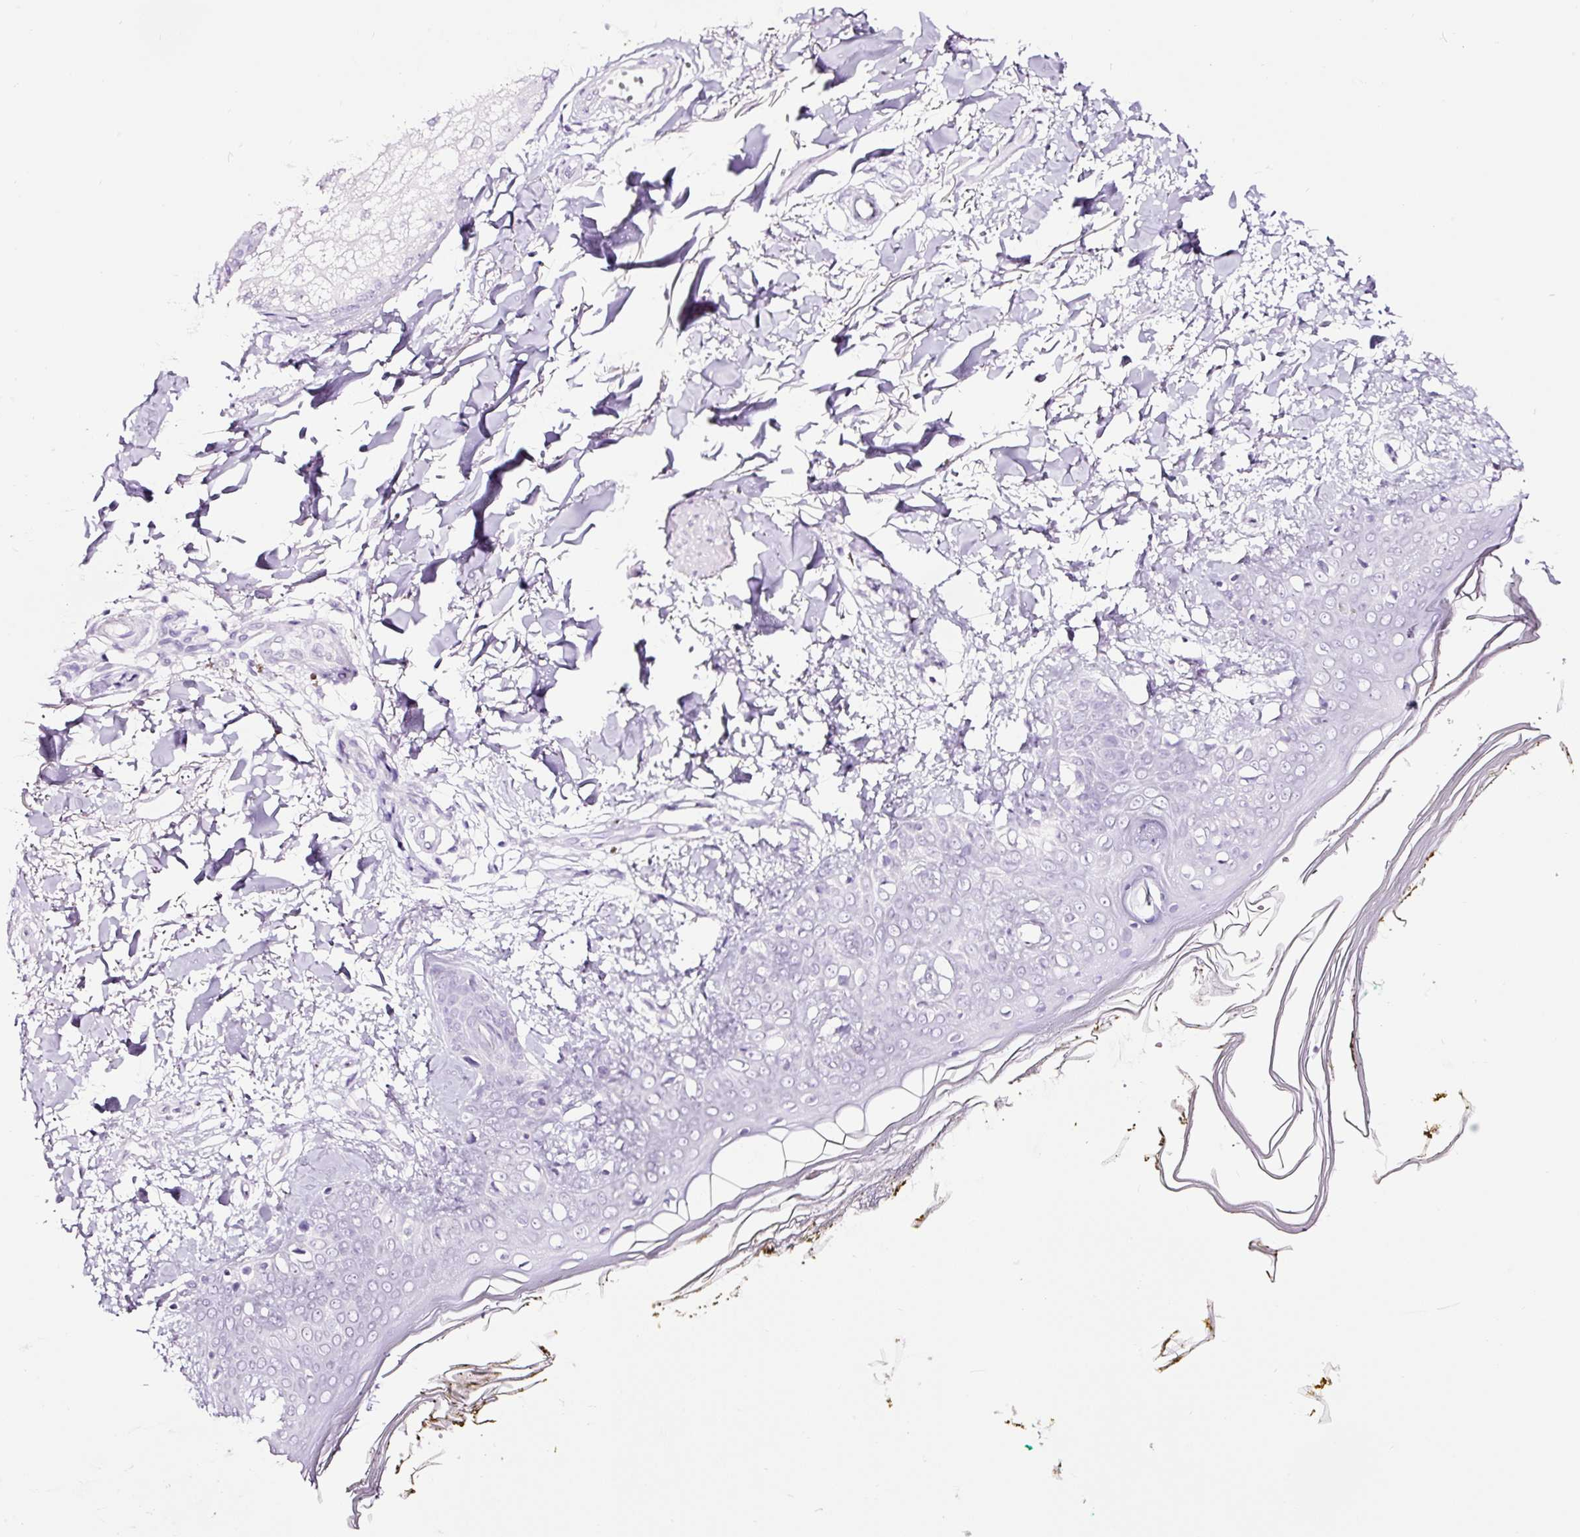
{"staining": {"intensity": "negative", "quantity": "none", "location": "none"}, "tissue": "skin", "cell_type": "Fibroblasts", "image_type": "normal", "snomed": [{"axis": "morphology", "description": "Normal tissue, NOS"}, {"axis": "topography", "description": "Skin"}], "caption": "This is an IHC image of unremarkable human skin. There is no positivity in fibroblasts.", "gene": "NPHS2", "patient": {"sex": "female", "age": 34}}